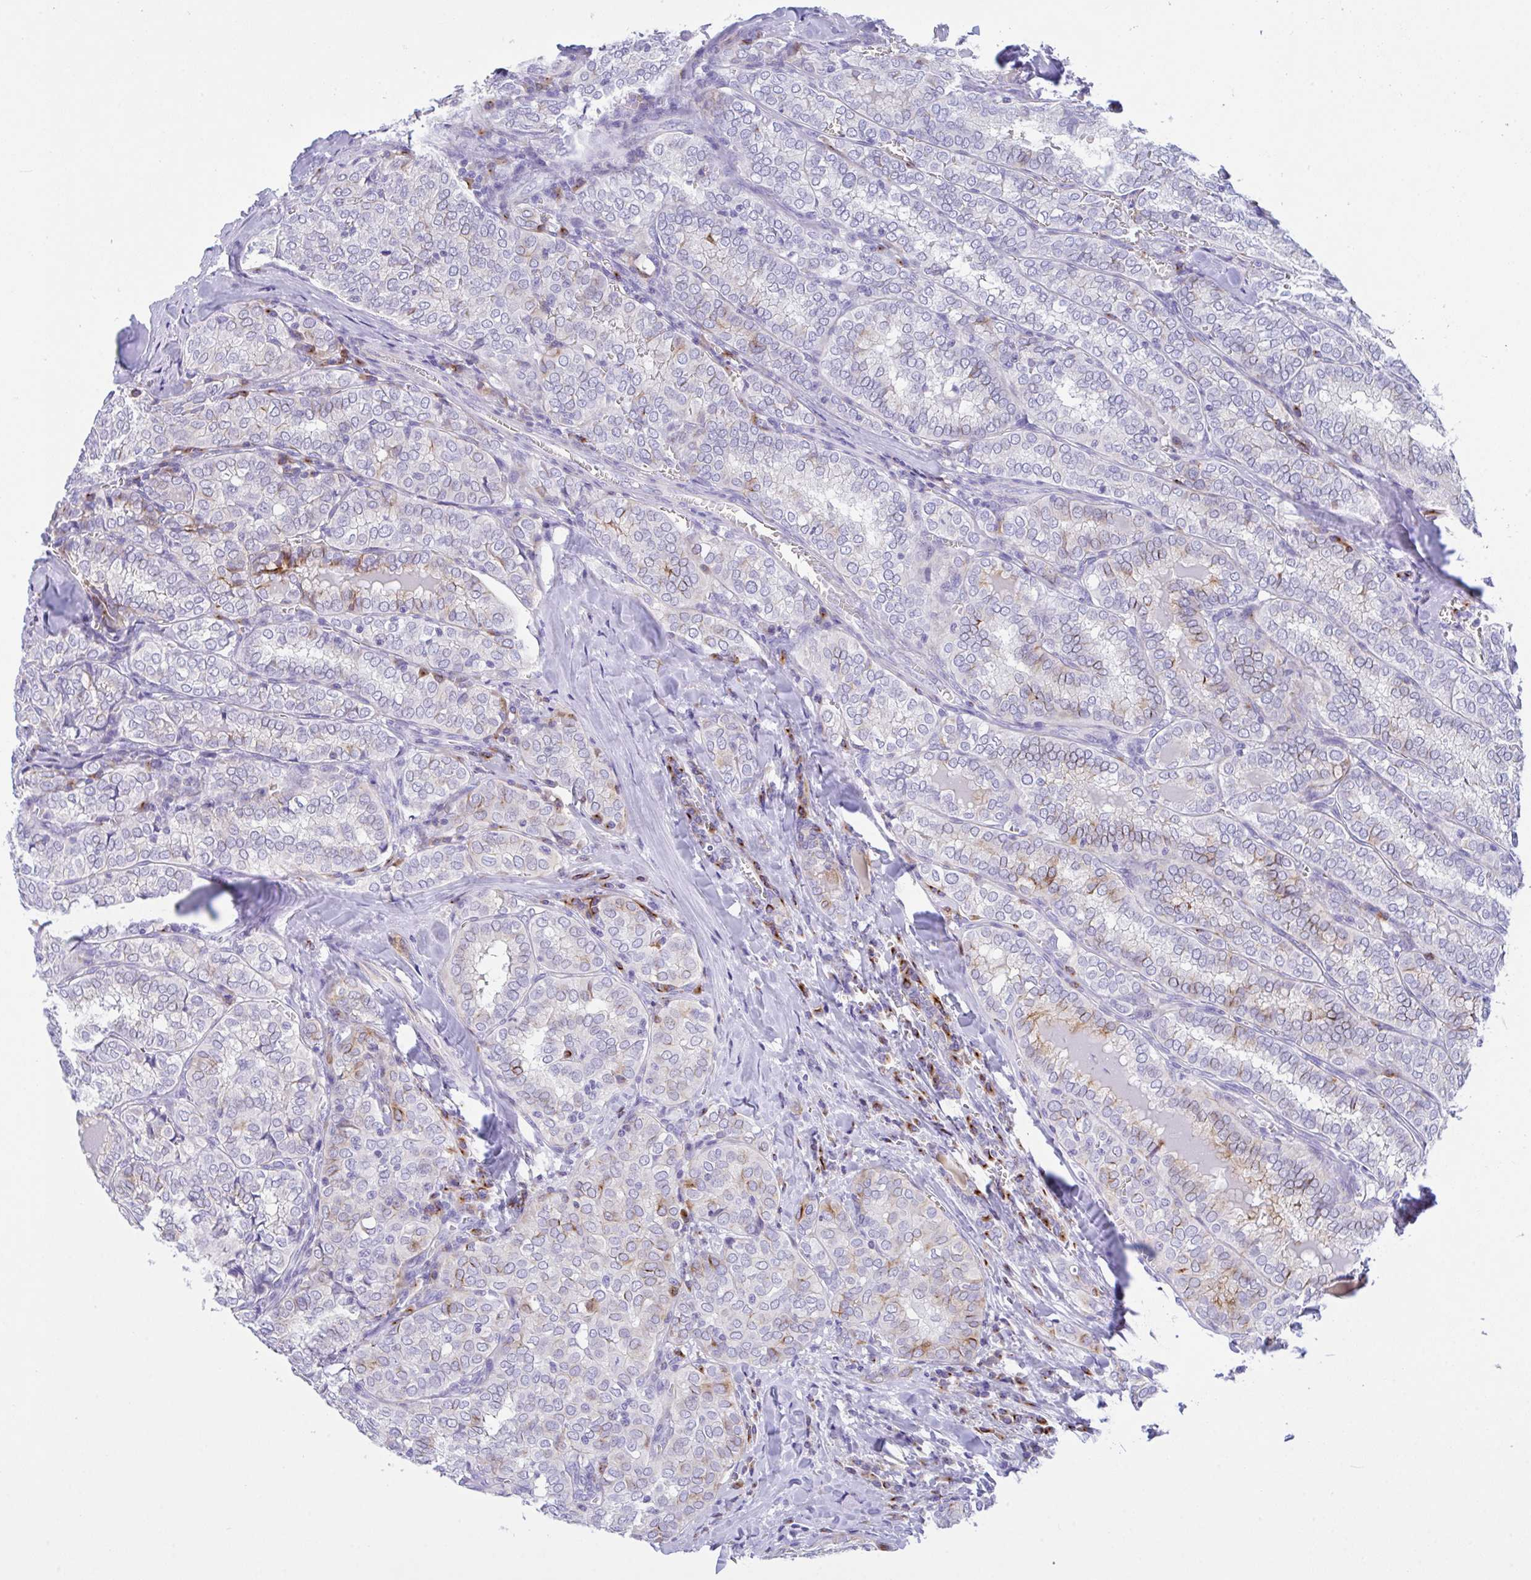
{"staining": {"intensity": "moderate", "quantity": "<25%", "location": "cytoplasmic/membranous"}, "tissue": "thyroid cancer", "cell_type": "Tumor cells", "image_type": "cancer", "snomed": [{"axis": "morphology", "description": "Papillary adenocarcinoma, NOS"}, {"axis": "topography", "description": "Thyroid gland"}], "caption": "This histopathology image reveals IHC staining of human thyroid papillary adenocarcinoma, with low moderate cytoplasmic/membranous positivity in about <25% of tumor cells.", "gene": "FBXL20", "patient": {"sex": "female", "age": 30}}